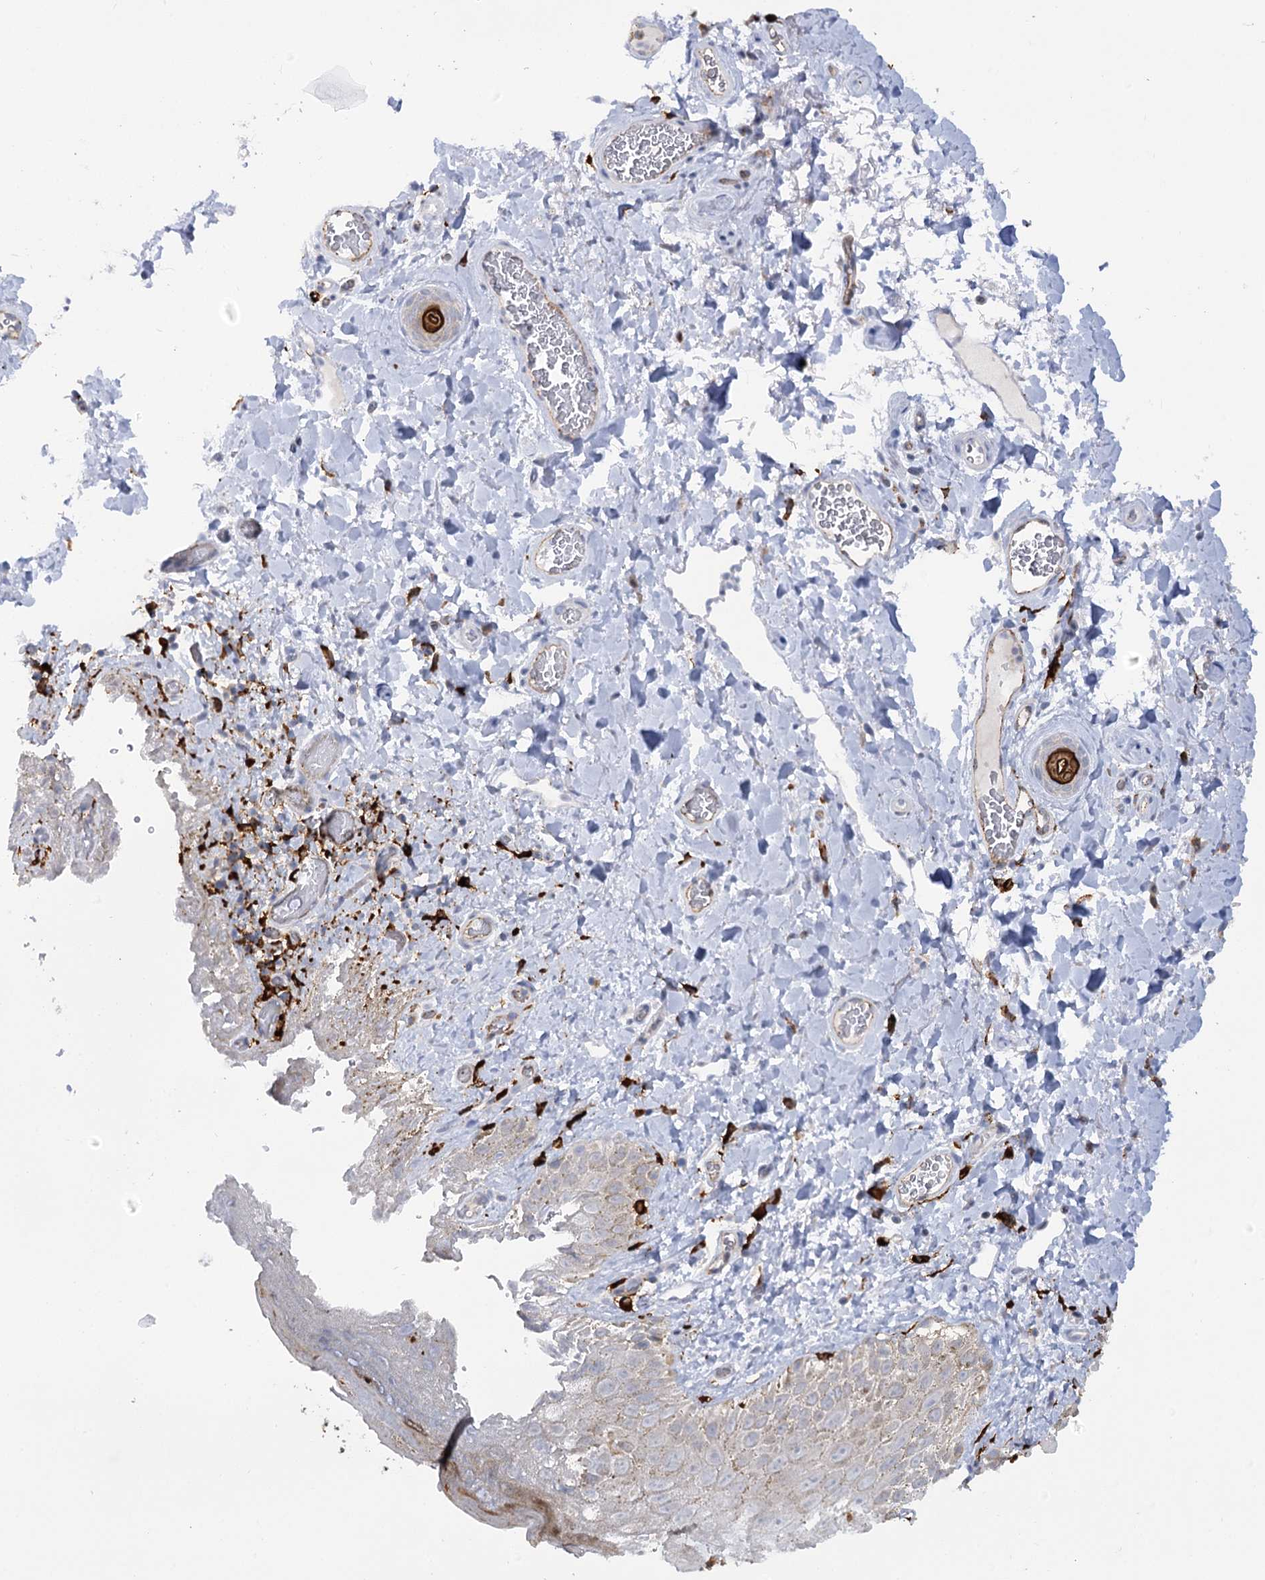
{"staining": {"intensity": "negative", "quantity": "none", "location": "none"}, "tissue": "skin", "cell_type": "Epidermal cells", "image_type": "normal", "snomed": [{"axis": "morphology", "description": "Normal tissue, NOS"}, {"axis": "topography", "description": "Anal"}], "caption": "The image shows no staining of epidermal cells in unremarkable skin.", "gene": "PIWIL4", "patient": {"sex": "male", "age": 44}}